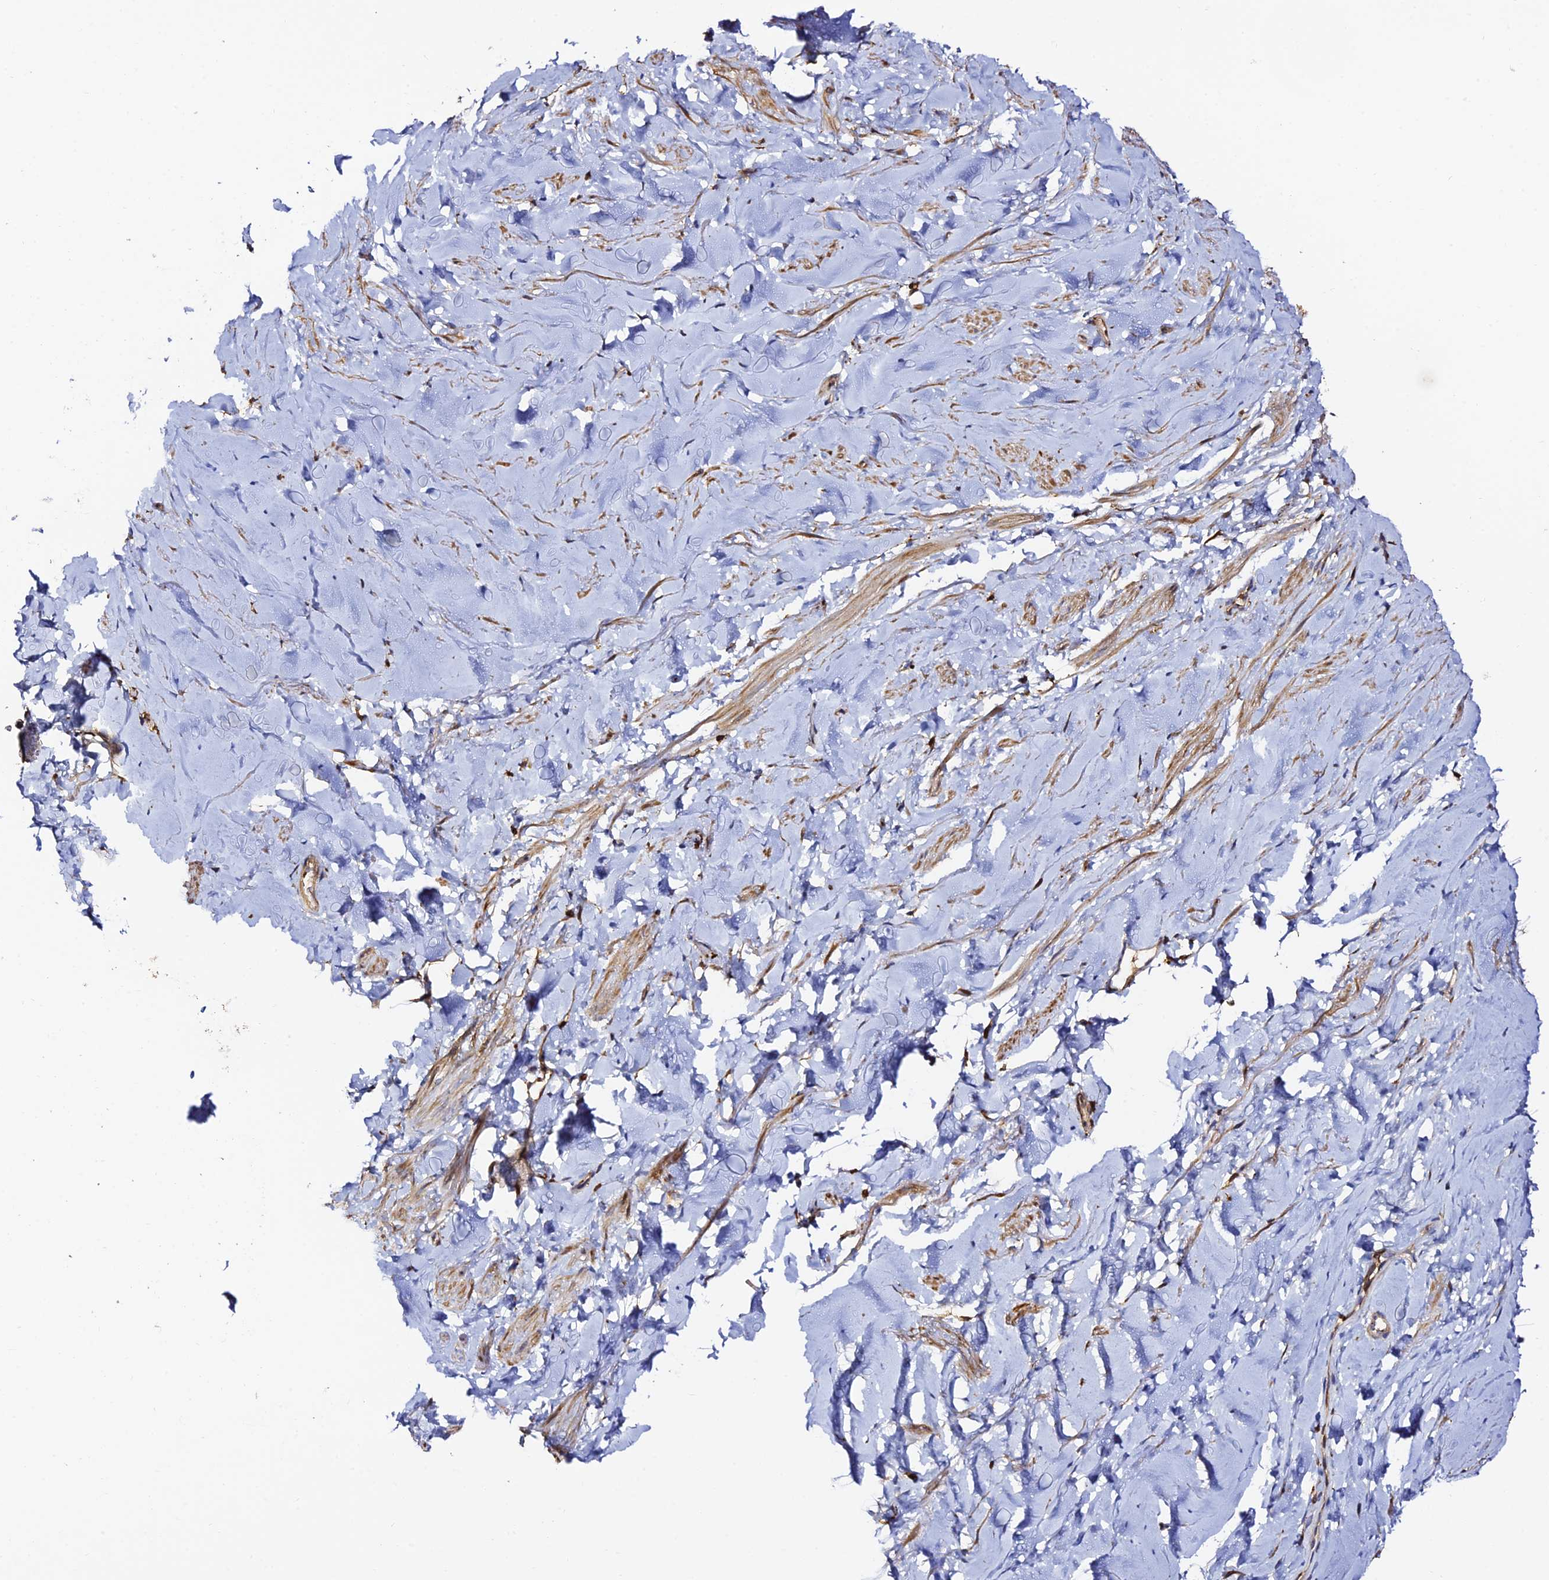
{"staining": {"intensity": "moderate", "quantity": "25%-75%", "location": "cytoplasmic/membranous"}, "tissue": "smooth muscle", "cell_type": "Smooth muscle cells", "image_type": "normal", "snomed": [{"axis": "morphology", "description": "Normal tissue, NOS"}, {"axis": "topography", "description": "Smooth muscle"}, {"axis": "topography", "description": "Peripheral nerve tissue"}], "caption": "Normal smooth muscle exhibits moderate cytoplasmic/membranous expression in approximately 25%-75% of smooth muscle cells (DAB (3,3'-diaminobenzidine) IHC, brown staining for protein, blue staining for nuclei)..", "gene": "TRPV2", "patient": {"sex": "male", "age": 69}}